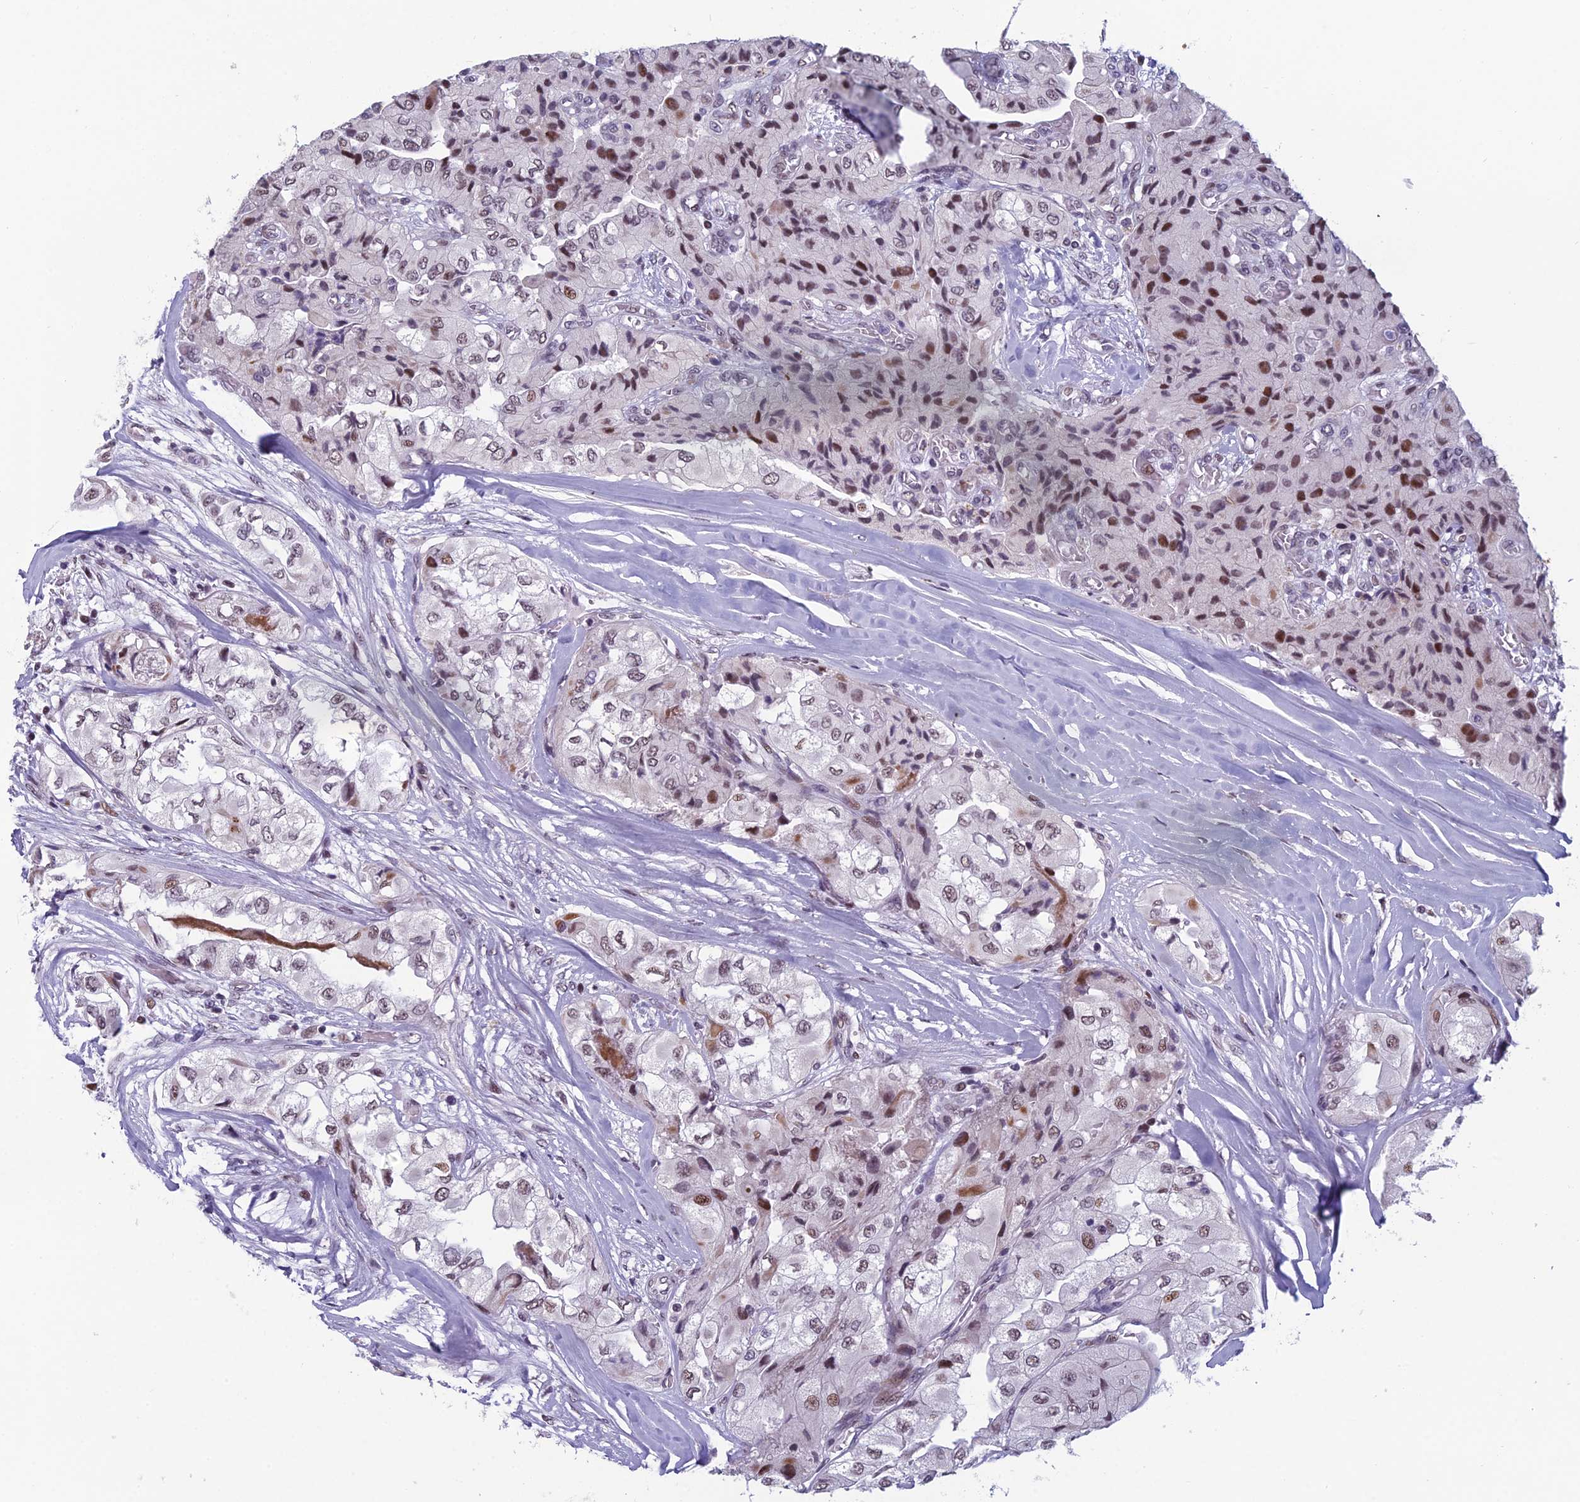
{"staining": {"intensity": "moderate", "quantity": "25%-75%", "location": "nuclear"}, "tissue": "head and neck cancer", "cell_type": "Tumor cells", "image_type": "cancer", "snomed": [{"axis": "morphology", "description": "Adenocarcinoma, NOS"}, {"axis": "topography", "description": "Head-Neck"}], "caption": "Tumor cells display medium levels of moderate nuclear staining in about 25%-75% of cells in head and neck cancer (adenocarcinoma).", "gene": "RGS17", "patient": {"sex": "male", "age": 66}}